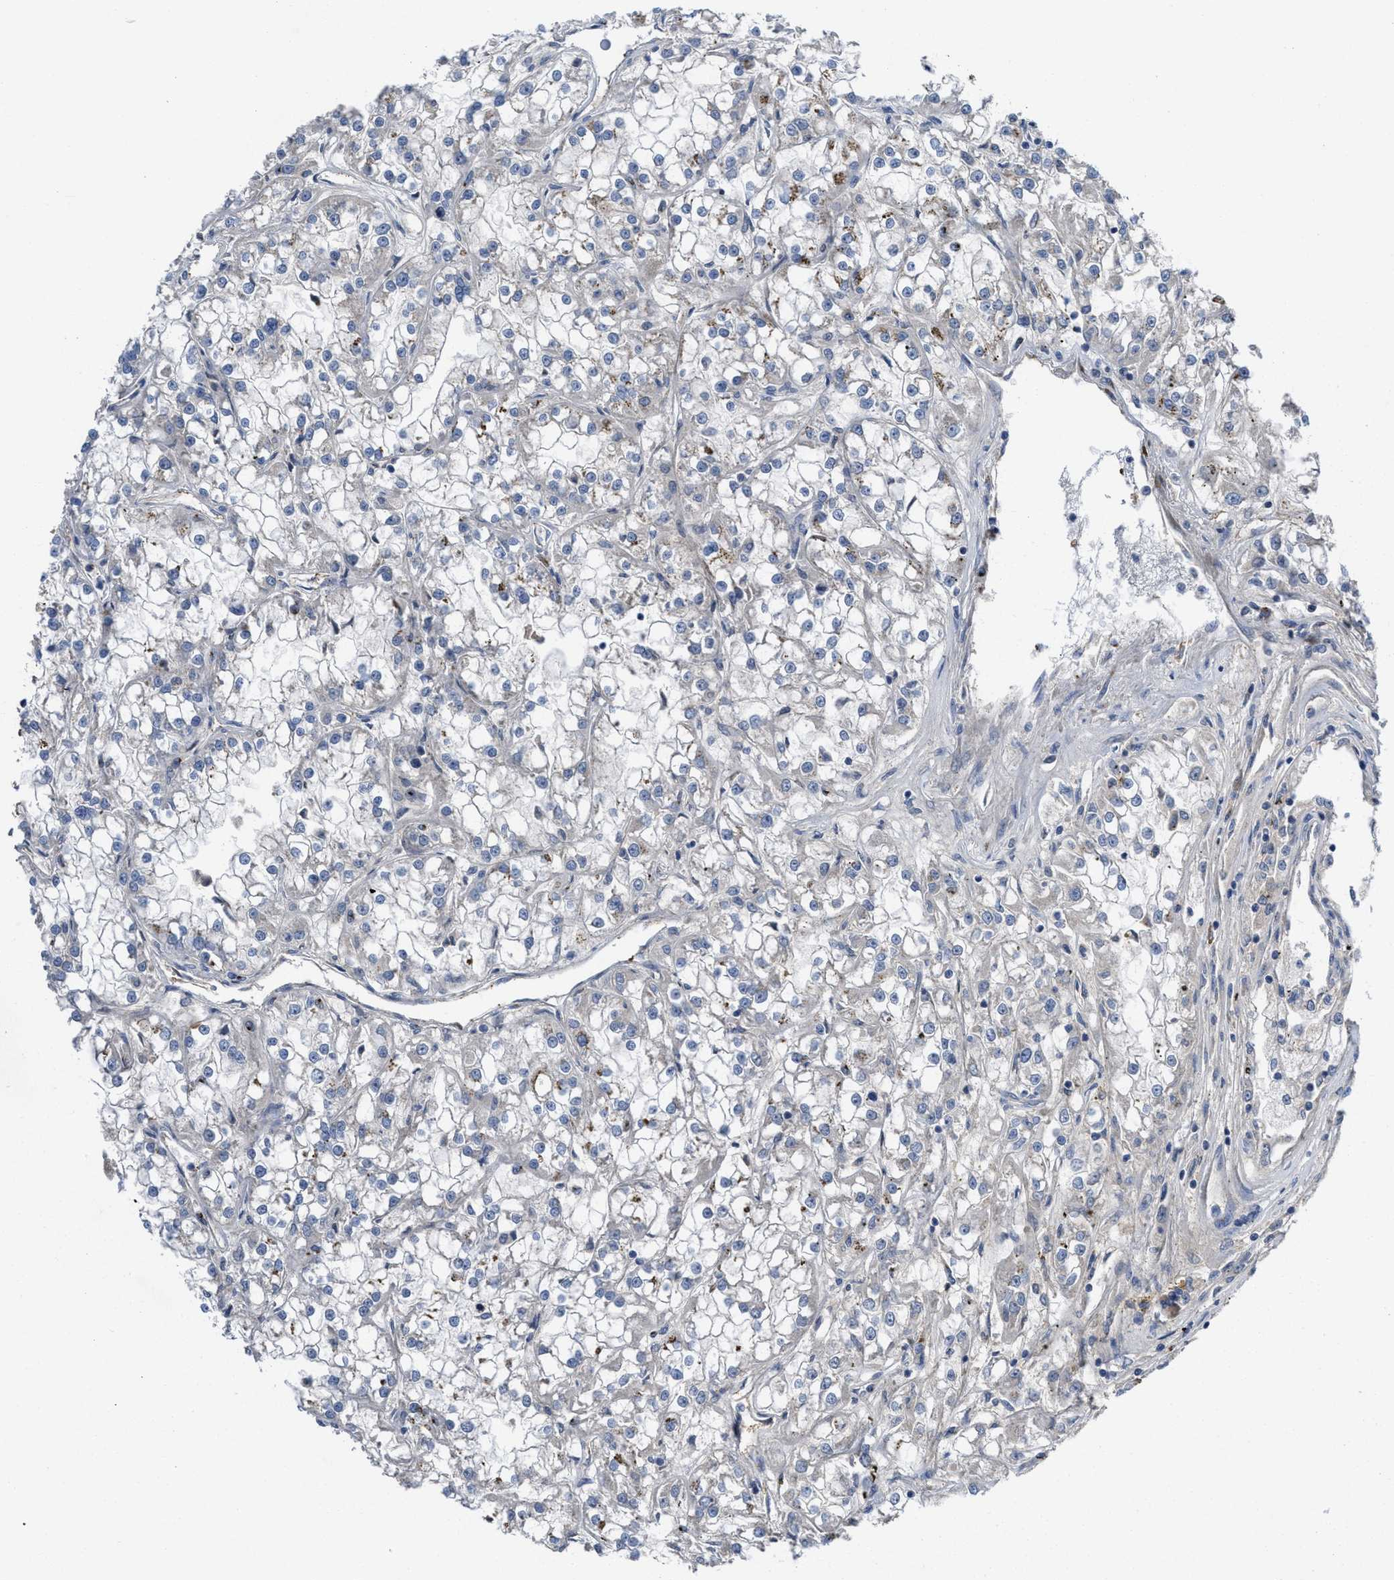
{"staining": {"intensity": "moderate", "quantity": "<25%", "location": "cytoplasmic/membranous"}, "tissue": "renal cancer", "cell_type": "Tumor cells", "image_type": "cancer", "snomed": [{"axis": "morphology", "description": "Adenocarcinoma, NOS"}, {"axis": "topography", "description": "Kidney"}], "caption": "An immunohistochemistry (IHC) micrograph of tumor tissue is shown. Protein staining in brown shows moderate cytoplasmic/membranous positivity in renal adenocarcinoma within tumor cells.", "gene": "ZNF70", "patient": {"sex": "female", "age": 52}}